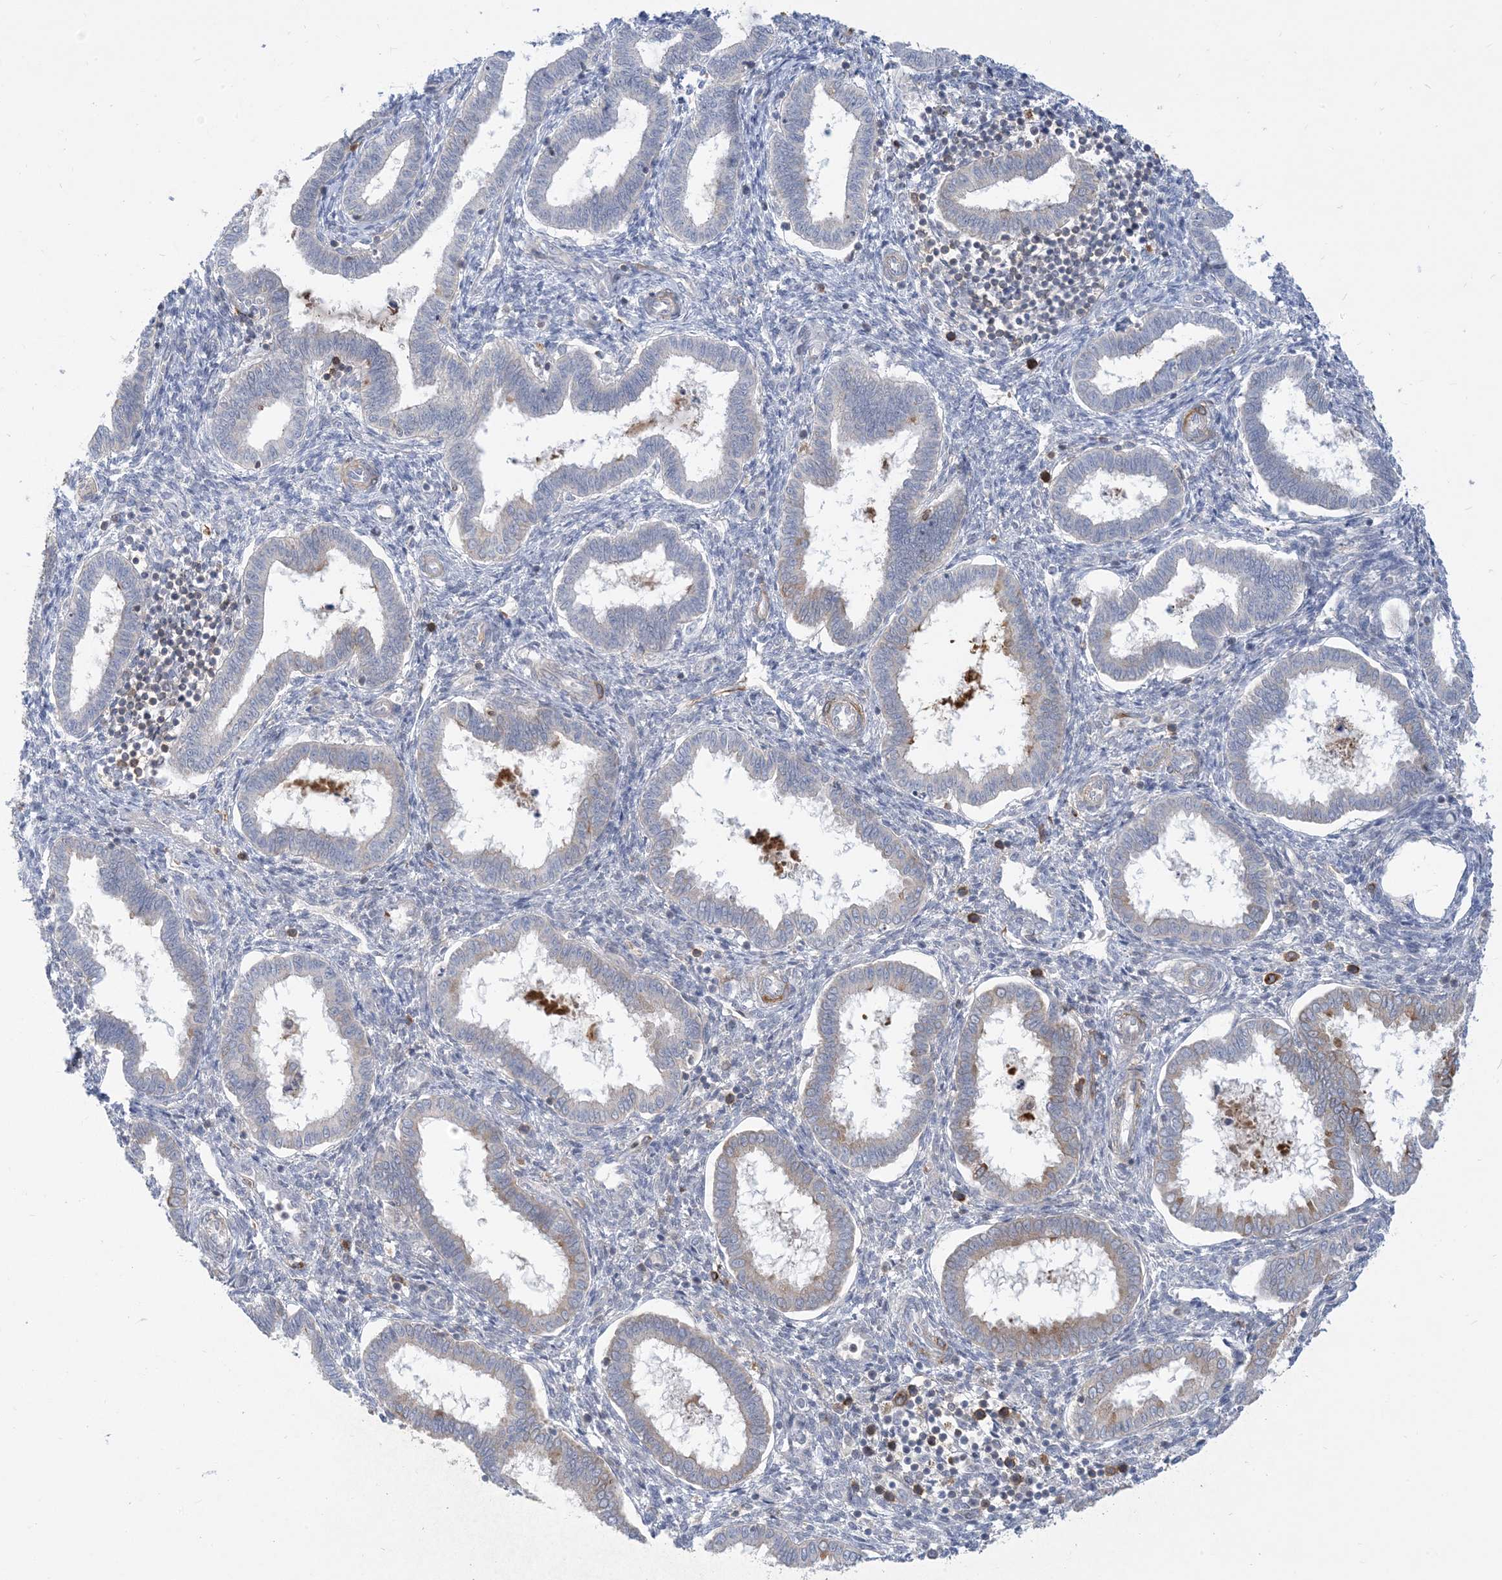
{"staining": {"intensity": "negative", "quantity": "none", "location": "none"}, "tissue": "endometrium", "cell_type": "Cells in endometrial stroma", "image_type": "normal", "snomed": [{"axis": "morphology", "description": "Normal tissue, NOS"}, {"axis": "topography", "description": "Endometrium"}], "caption": "Immunohistochemistry (IHC) micrograph of normal endometrium: endometrium stained with DAB exhibits no significant protein expression in cells in endometrial stroma.", "gene": "AOC1", "patient": {"sex": "female", "age": 24}}